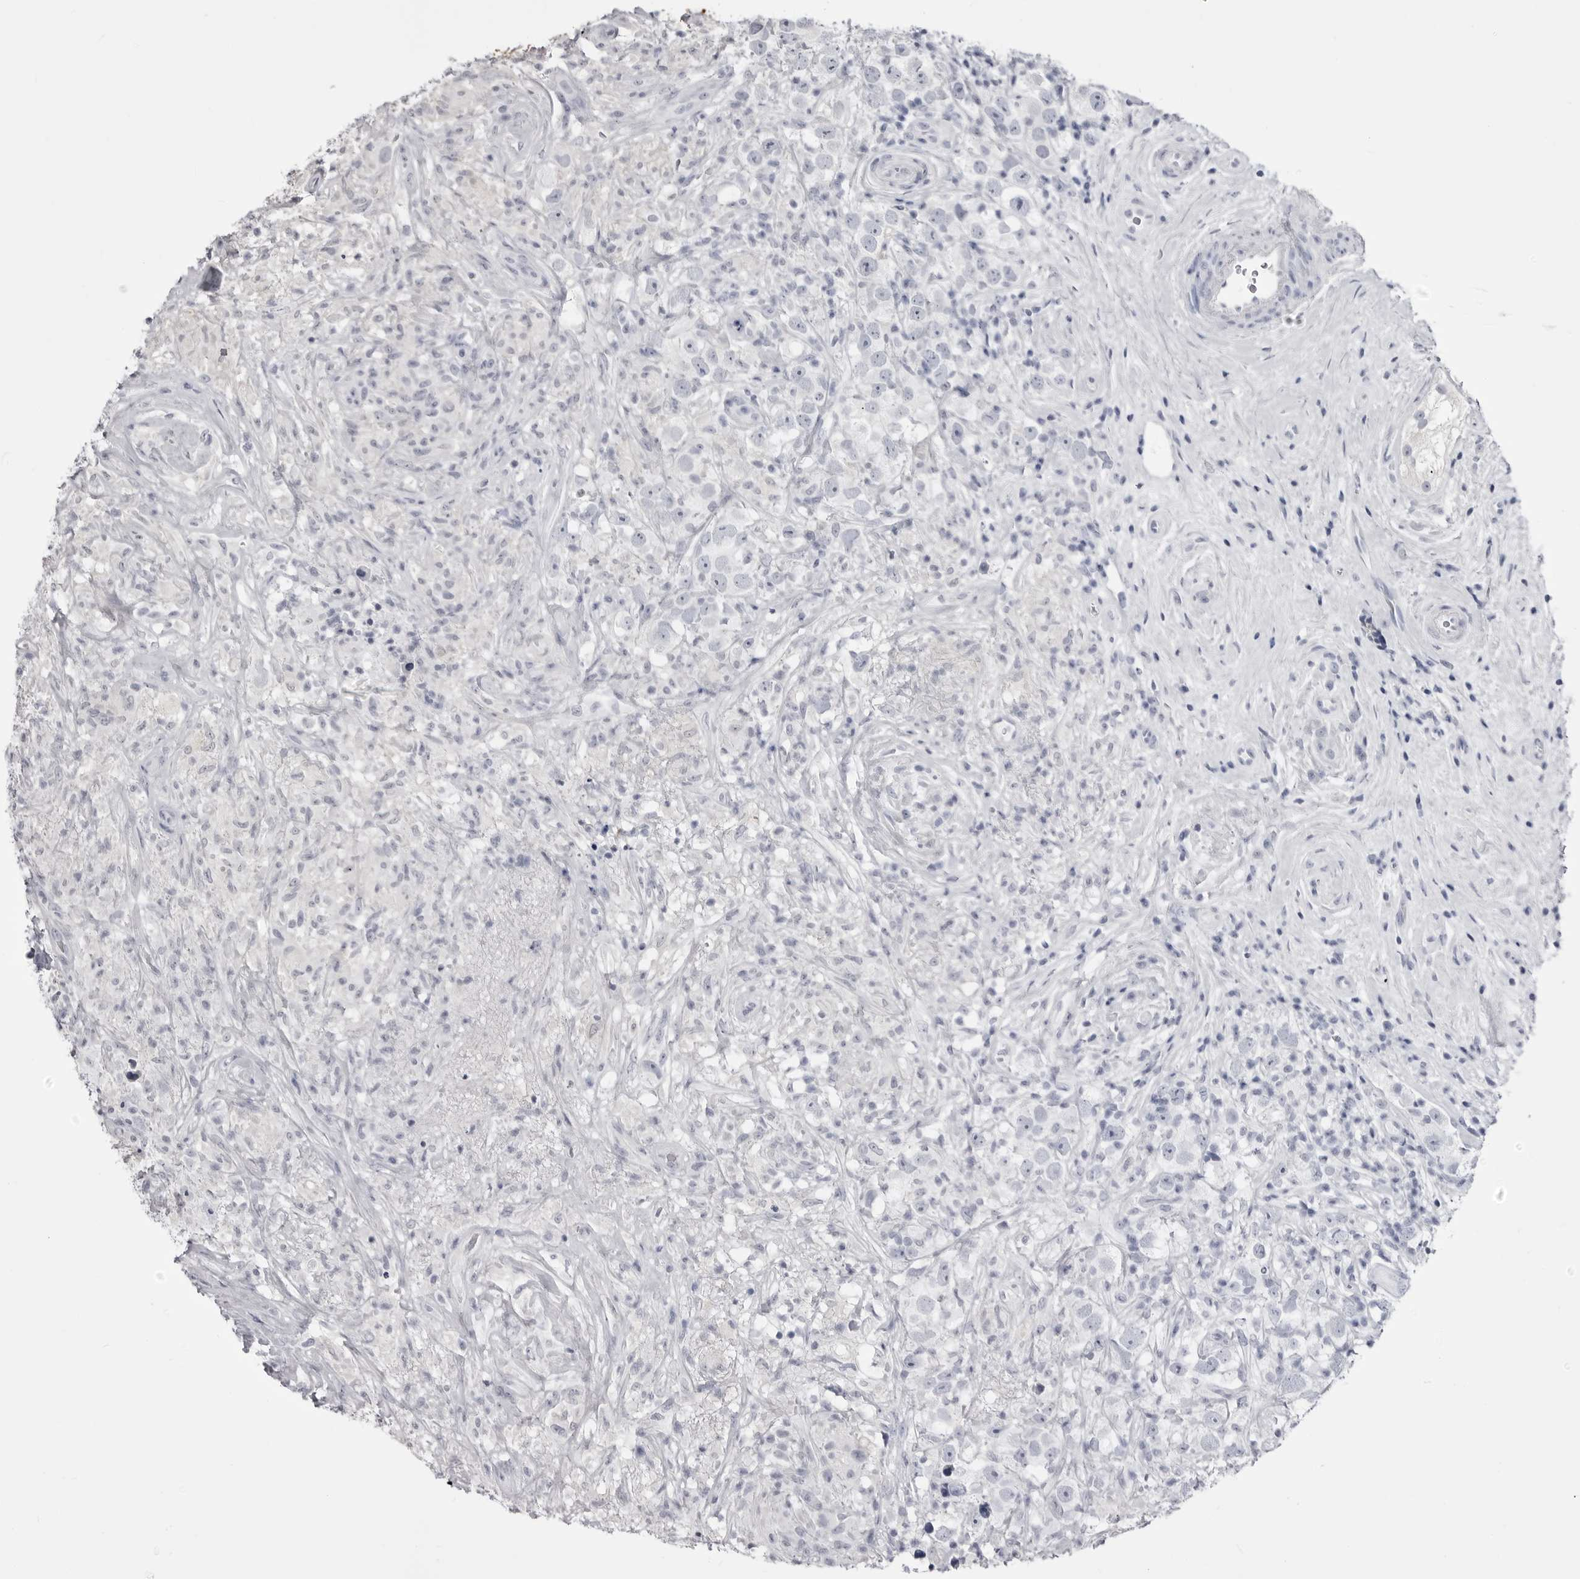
{"staining": {"intensity": "negative", "quantity": "none", "location": "none"}, "tissue": "testis cancer", "cell_type": "Tumor cells", "image_type": "cancer", "snomed": [{"axis": "morphology", "description": "Seminoma, NOS"}, {"axis": "topography", "description": "Testis"}], "caption": "DAB (3,3'-diaminobenzidine) immunohistochemical staining of testis cancer shows no significant staining in tumor cells.", "gene": "STAP2", "patient": {"sex": "male", "age": 49}}